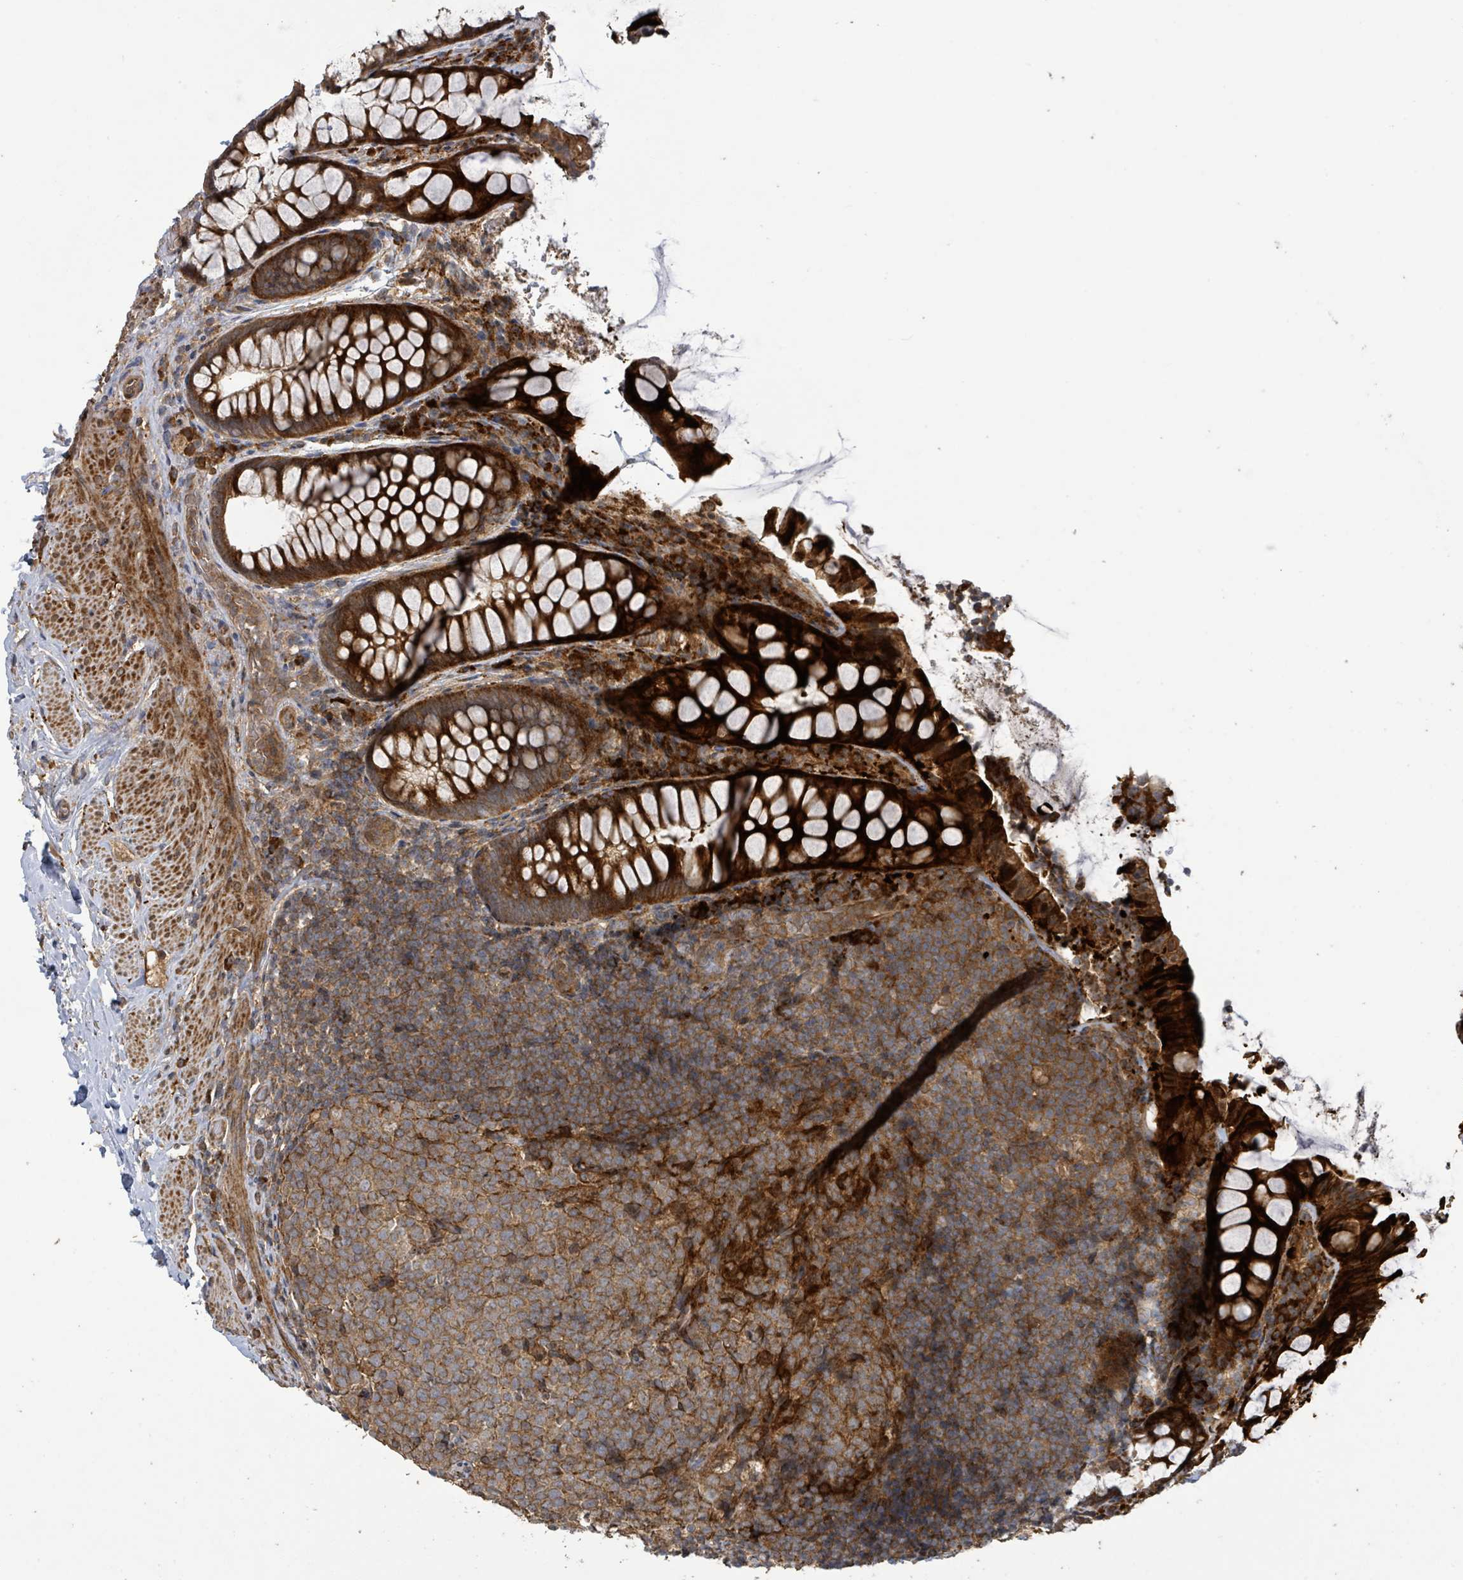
{"staining": {"intensity": "strong", "quantity": ">75%", "location": "cytoplasmic/membranous"}, "tissue": "rectum", "cell_type": "Glandular cells", "image_type": "normal", "snomed": [{"axis": "morphology", "description": "Normal tissue, NOS"}, {"axis": "topography", "description": "Rectum"}, {"axis": "topography", "description": "Peripheral nerve tissue"}], "caption": "DAB (3,3'-diaminobenzidine) immunohistochemical staining of benign human rectum exhibits strong cytoplasmic/membranous protein expression in about >75% of glandular cells. (Brightfield microscopy of DAB IHC at high magnification).", "gene": "STARD4", "patient": {"sex": "female", "age": 69}}